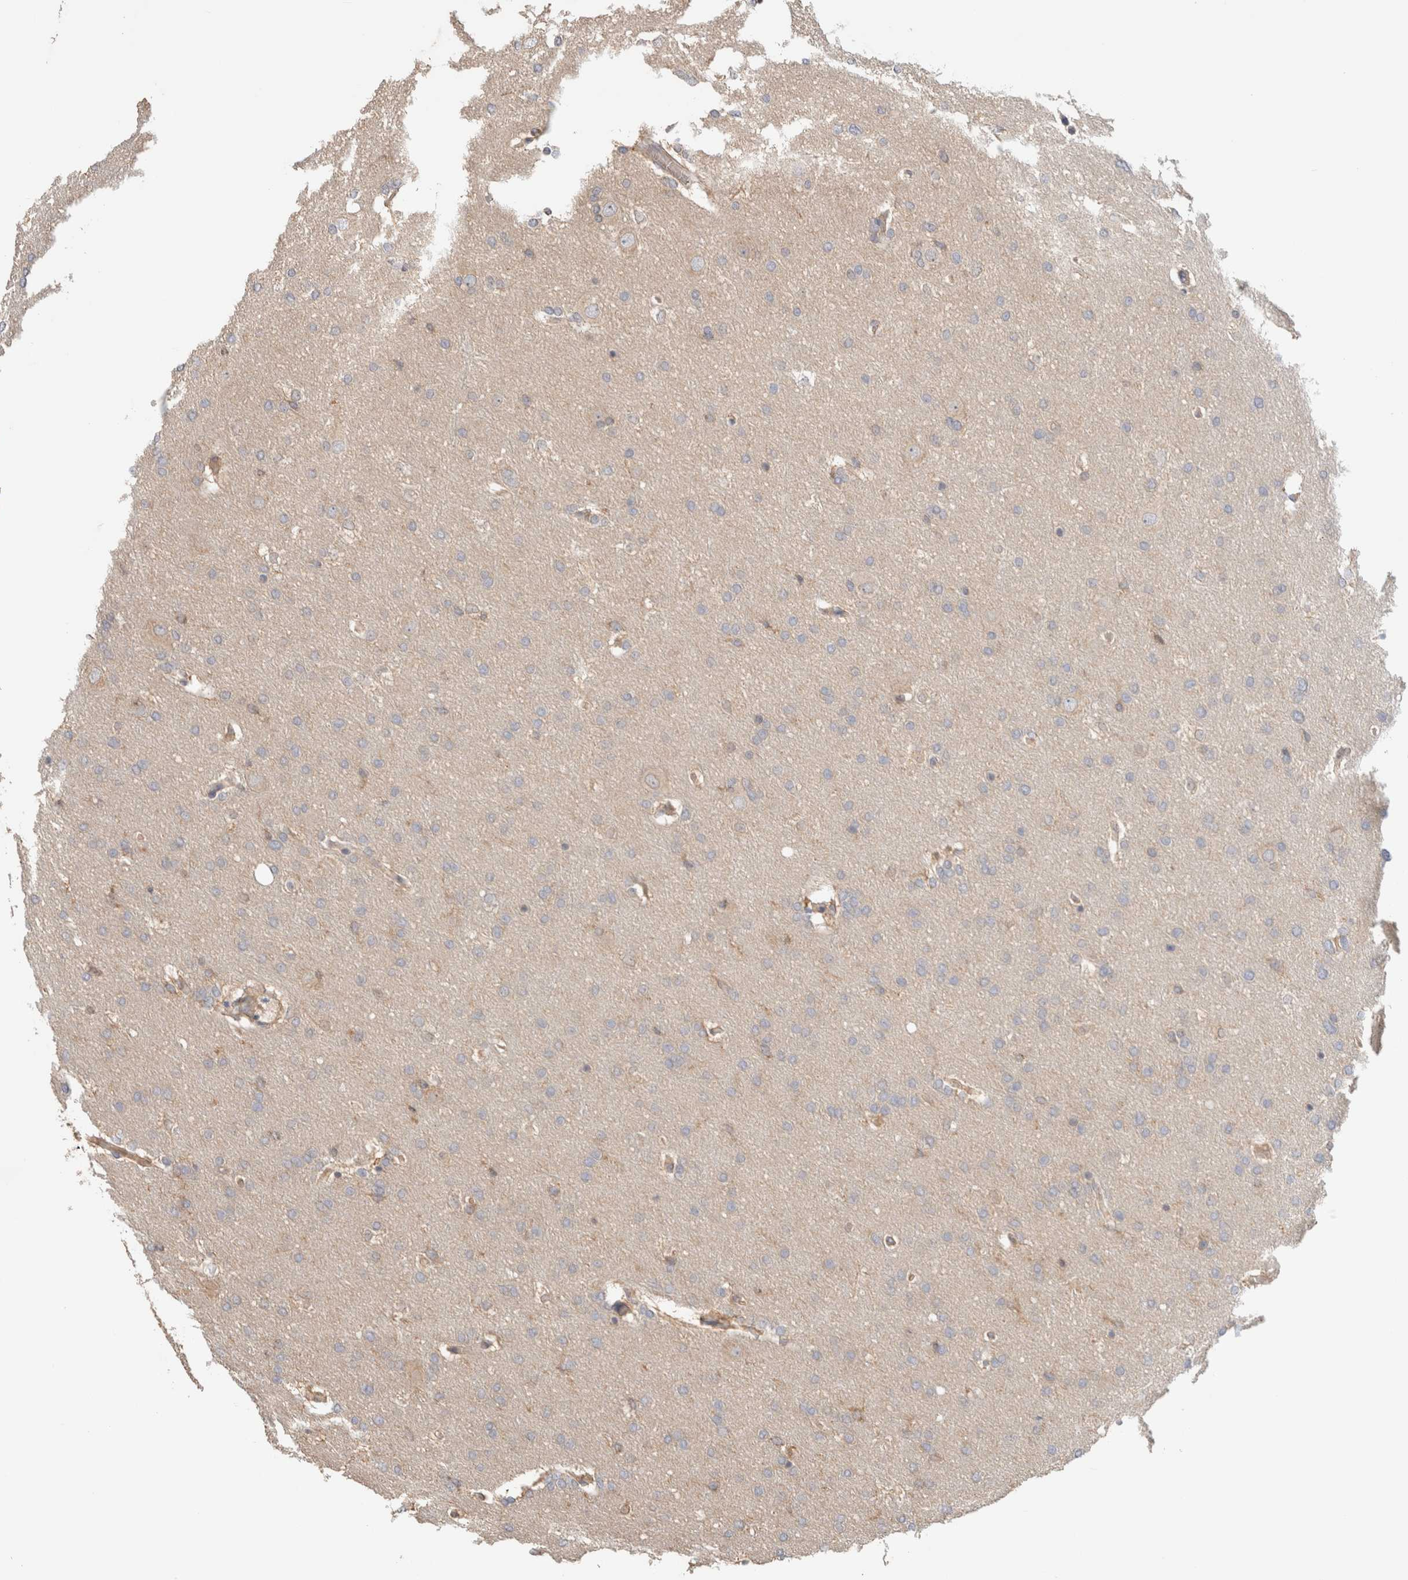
{"staining": {"intensity": "weak", "quantity": "<25%", "location": "cytoplasmic/membranous"}, "tissue": "glioma", "cell_type": "Tumor cells", "image_type": "cancer", "snomed": [{"axis": "morphology", "description": "Glioma, malignant, Low grade"}, {"axis": "topography", "description": "Brain"}], "caption": "High magnification brightfield microscopy of low-grade glioma (malignant) stained with DAB (brown) and counterstained with hematoxylin (blue): tumor cells show no significant expression. The staining was performed using DAB (3,3'-diaminobenzidine) to visualize the protein expression in brown, while the nuclei were stained in blue with hematoxylin (Magnification: 20x).", "gene": "CFAP418", "patient": {"sex": "female", "age": 37}}